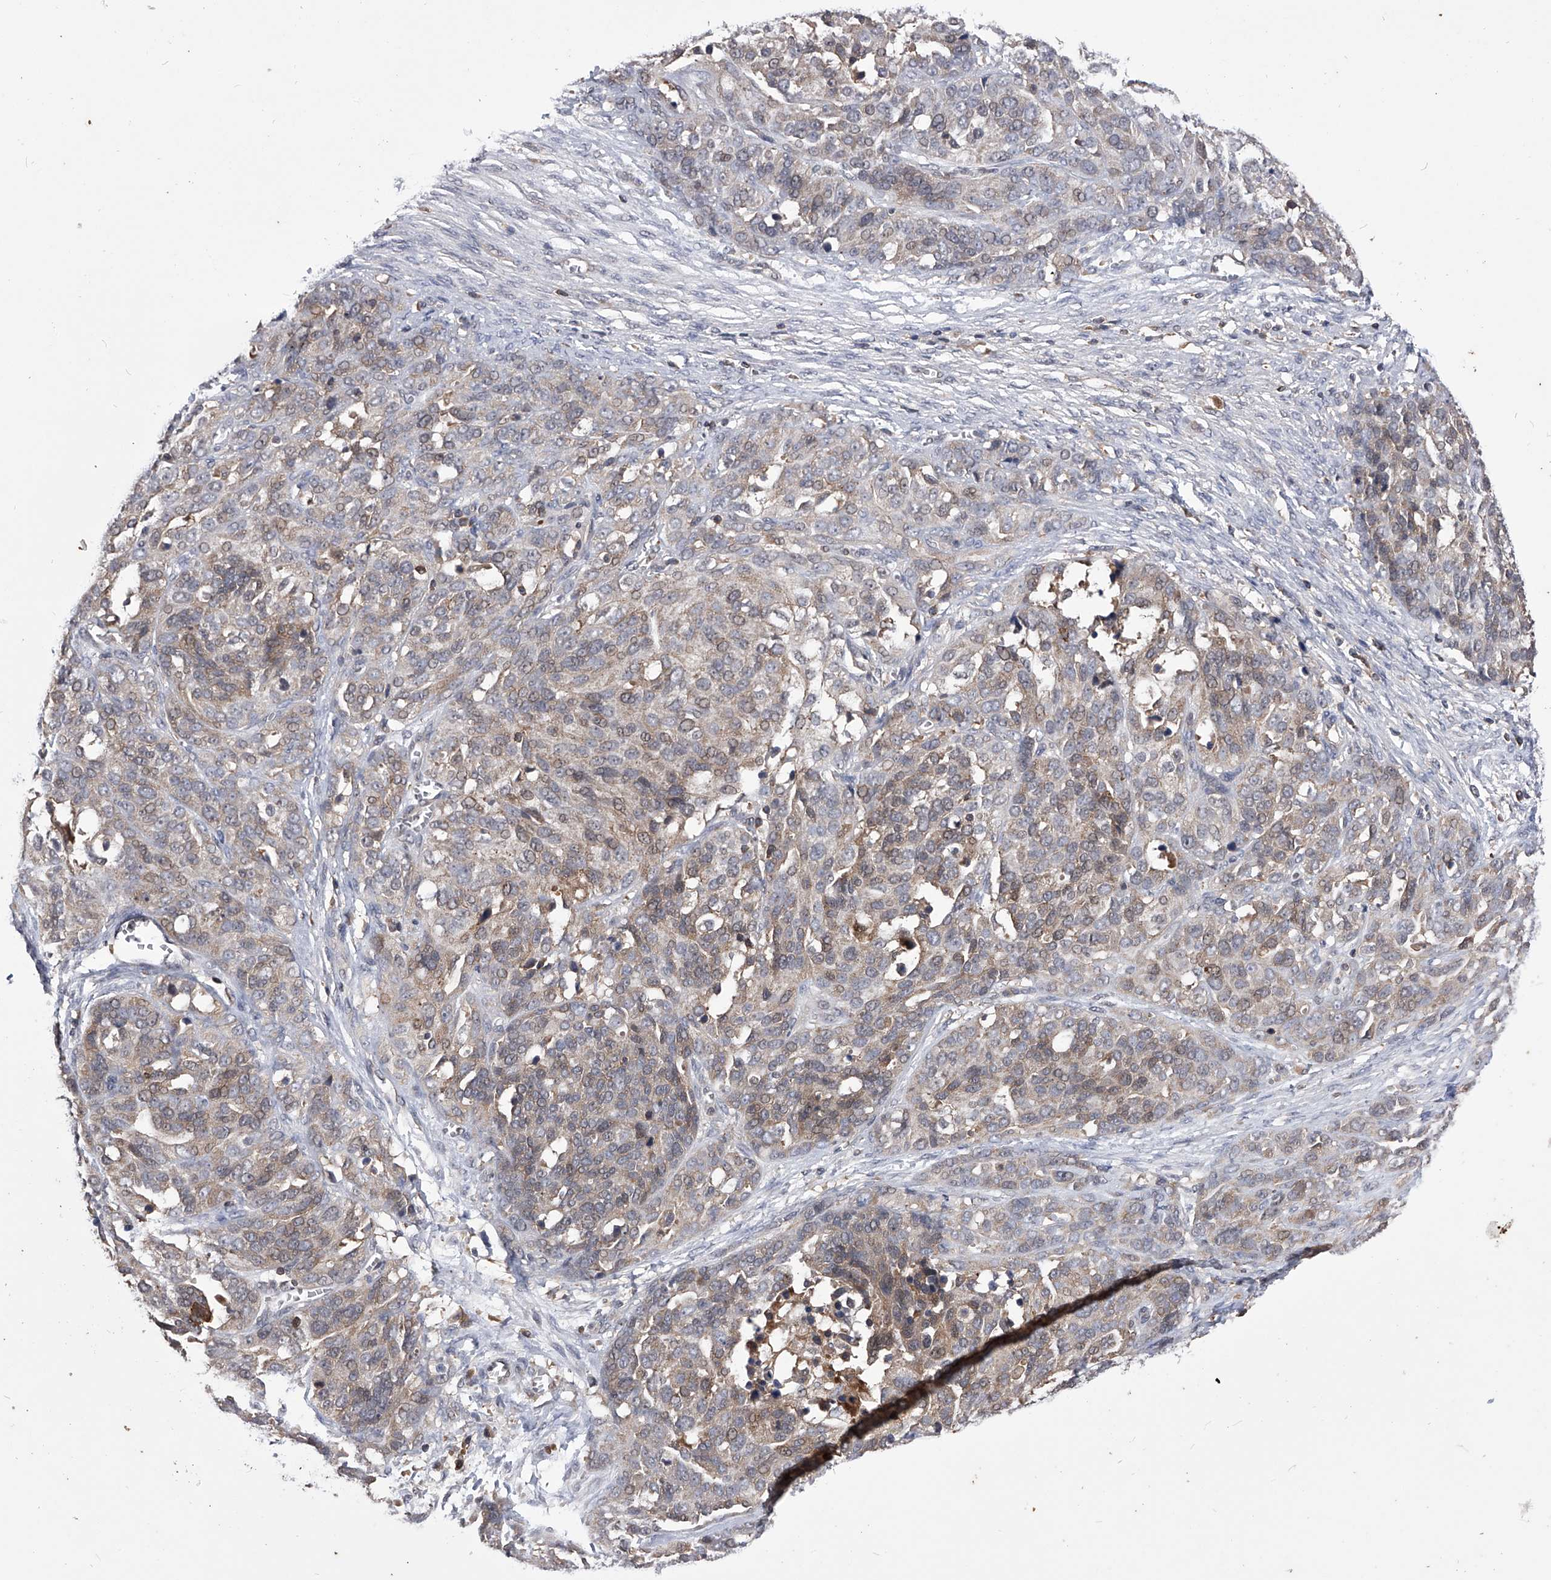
{"staining": {"intensity": "weak", "quantity": "25%-75%", "location": "cytoplasmic/membranous"}, "tissue": "ovarian cancer", "cell_type": "Tumor cells", "image_type": "cancer", "snomed": [{"axis": "morphology", "description": "Cystadenocarcinoma, serous, NOS"}, {"axis": "topography", "description": "Ovary"}], "caption": "Immunohistochemistry image of neoplastic tissue: human ovarian cancer stained using immunohistochemistry (IHC) shows low levels of weak protein expression localized specifically in the cytoplasmic/membranous of tumor cells, appearing as a cytoplasmic/membranous brown color.", "gene": "PAN3", "patient": {"sex": "female", "age": 44}}